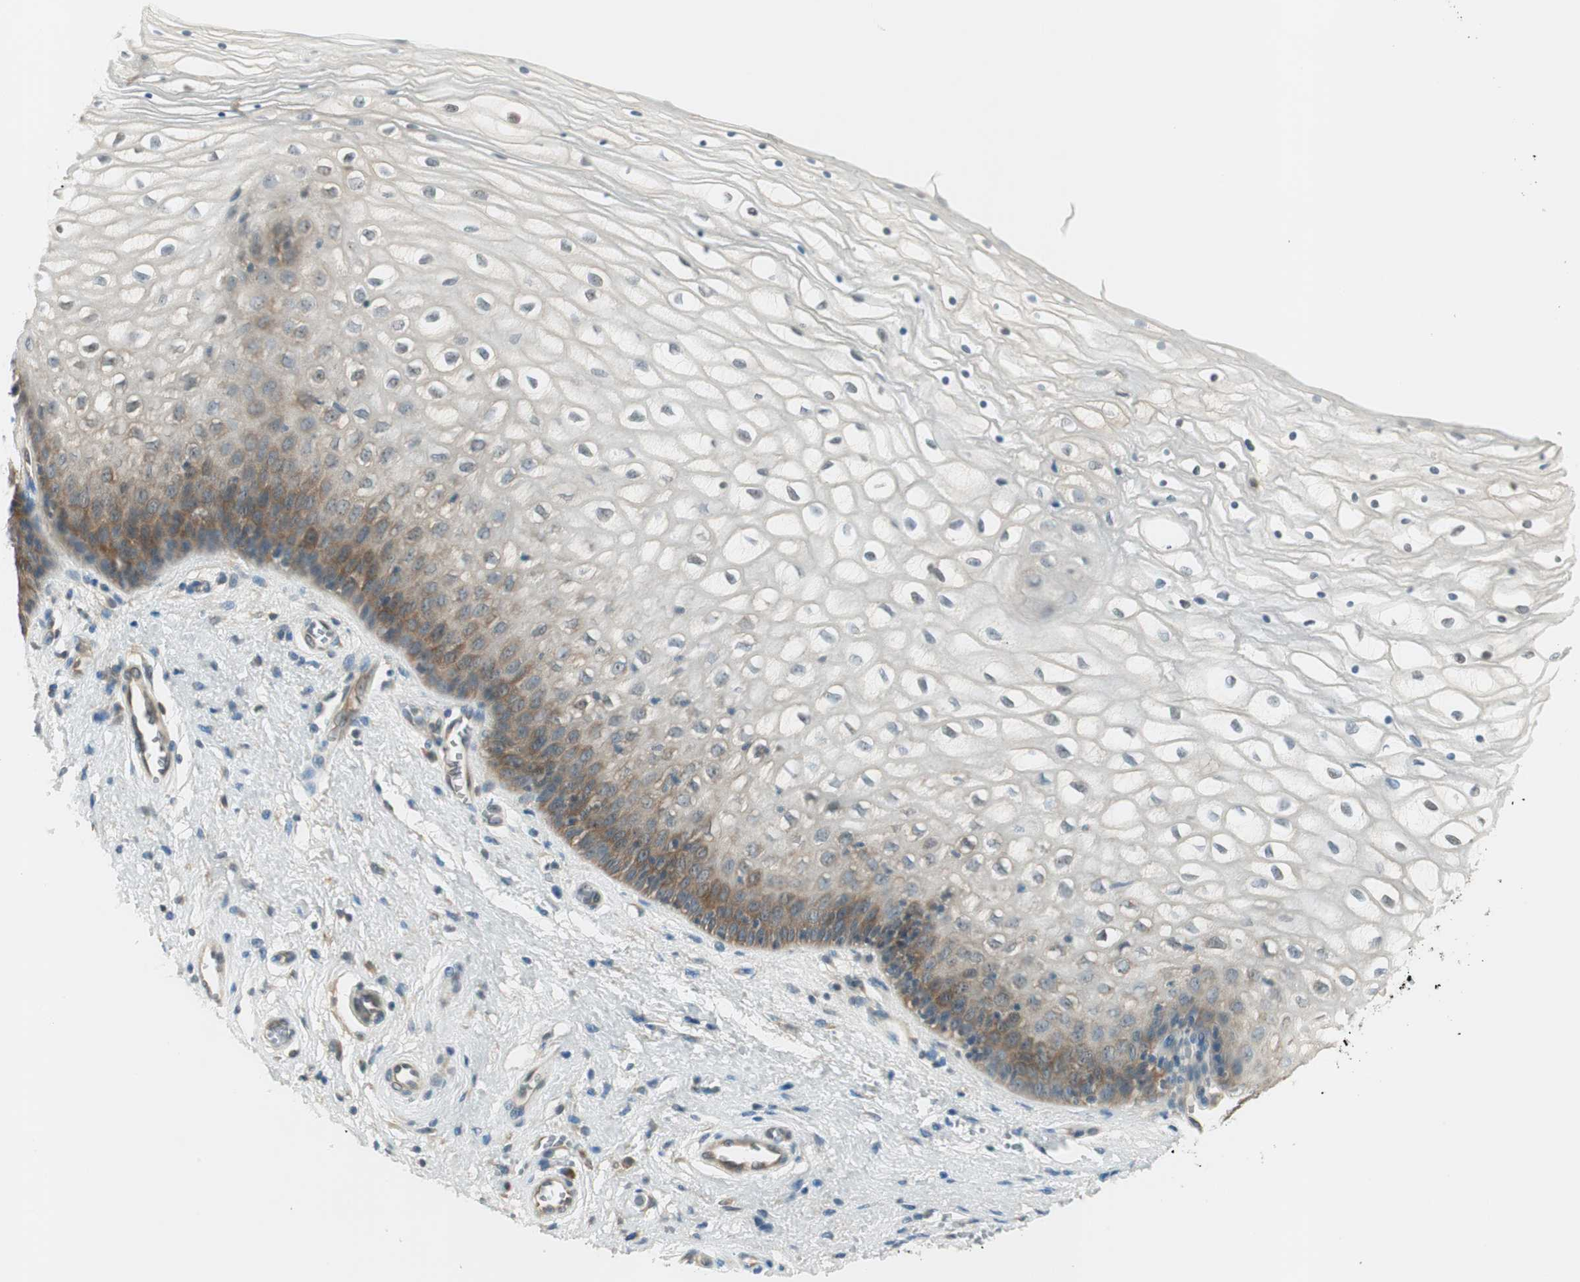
{"staining": {"intensity": "weak", "quantity": "<25%", "location": "cytoplasmic/membranous"}, "tissue": "vagina", "cell_type": "Squamous epithelial cells", "image_type": "normal", "snomed": [{"axis": "morphology", "description": "Normal tissue, NOS"}, {"axis": "topography", "description": "Vagina"}], "caption": "This is a image of immunohistochemistry staining of normal vagina, which shows no expression in squamous epithelial cells. (DAB (3,3'-diaminobenzidine) immunohistochemistry (IHC), high magnification).", "gene": "IPO5", "patient": {"sex": "female", "age": 34}}